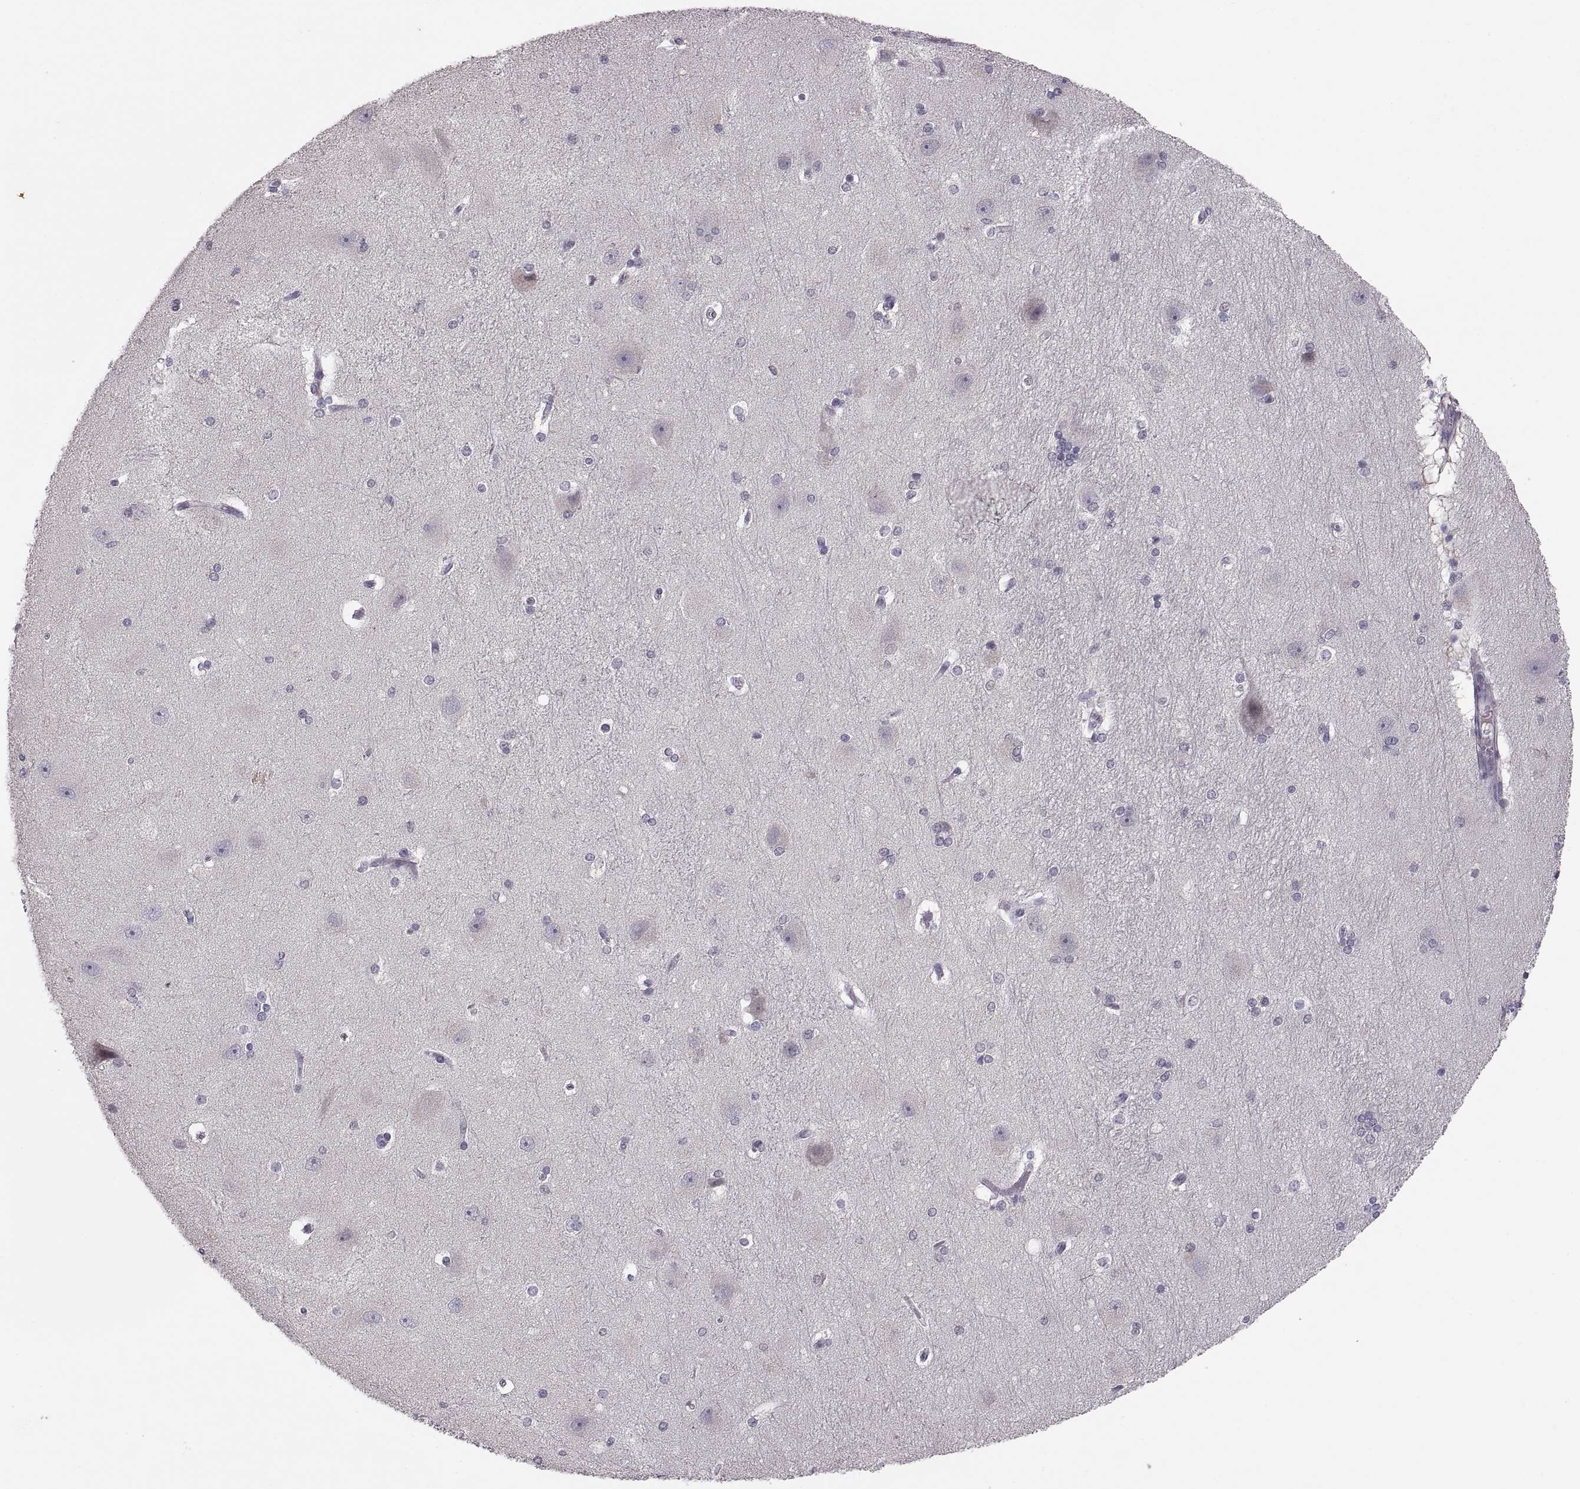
{"staining": {"intensity": "negative", "quantity": "none", "location": "none"}, "tissue": "hippocampus", "cell_type": "Glial cells", "image_type": "normal", "snomed": [{"axis": "morphology", "description": "Normal tissue, NOS"}, {"axis": "topography", "description": "Cerebral cortex"}, {"axis": "topography", "description": "Hippocampus"}], "caption": "IHC image of unremarkable hippocampus stained for a protein (brown), which reveals no positivity in glial cells.", "gene": "PAX2", "patient": {"sex": "female", "age": 19}}